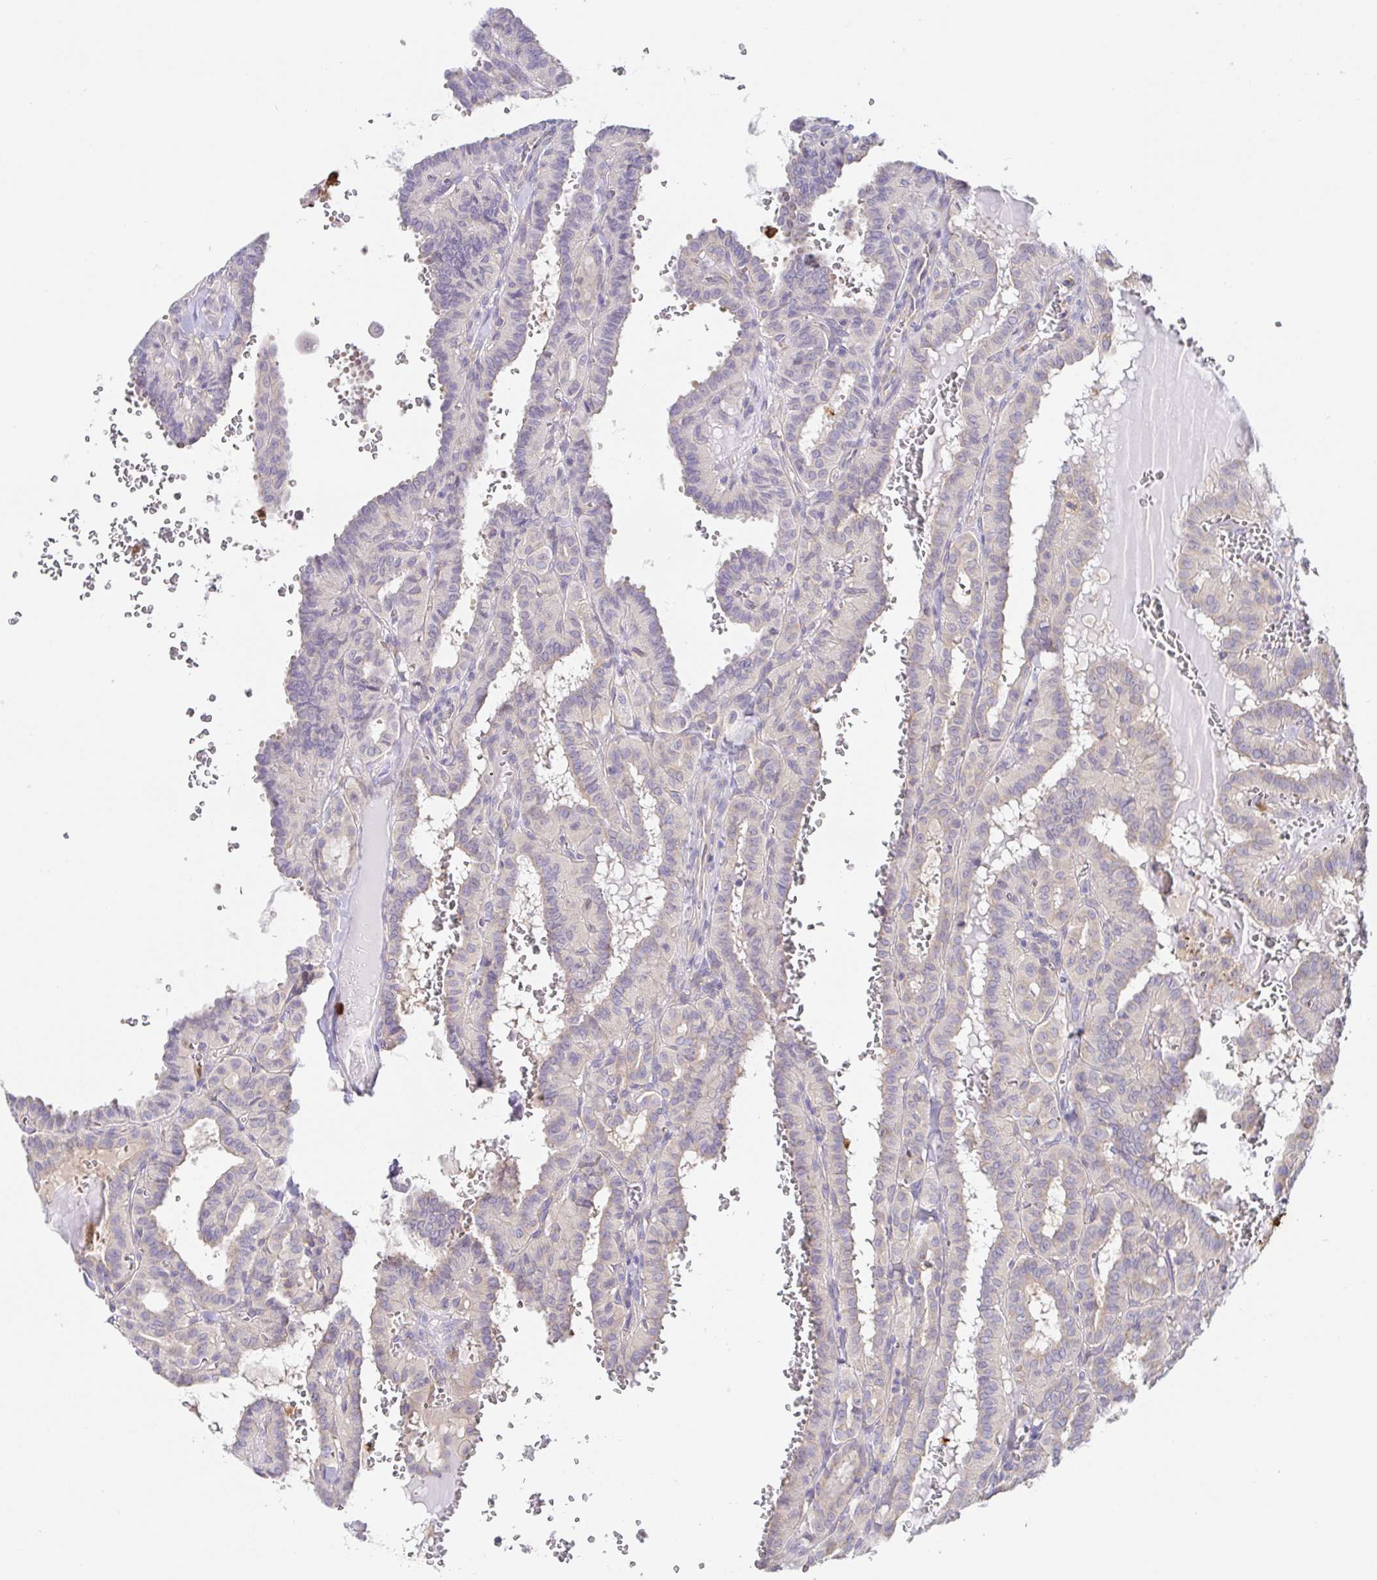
{"staining": {"intensity": "negative", "quantity": "none", "location": "none"}, "tissue": "thyroid cancer", "cell_type": "Tumor cells", "image_type": "cancer", "snomed": [{"axis": "morphology", "description": "Papillary adenocarcinoma, NOS"}, {"axis": "topography", "description": "Thyroid gland"}], "caption": "A histopathology image of thyroid cancer (papillary adenocarcinoma) stained for a protein exhibits no brown staining in tumor cells.", "gene": "PDPK1", "patient": {"sex": "female", "age": 21}}